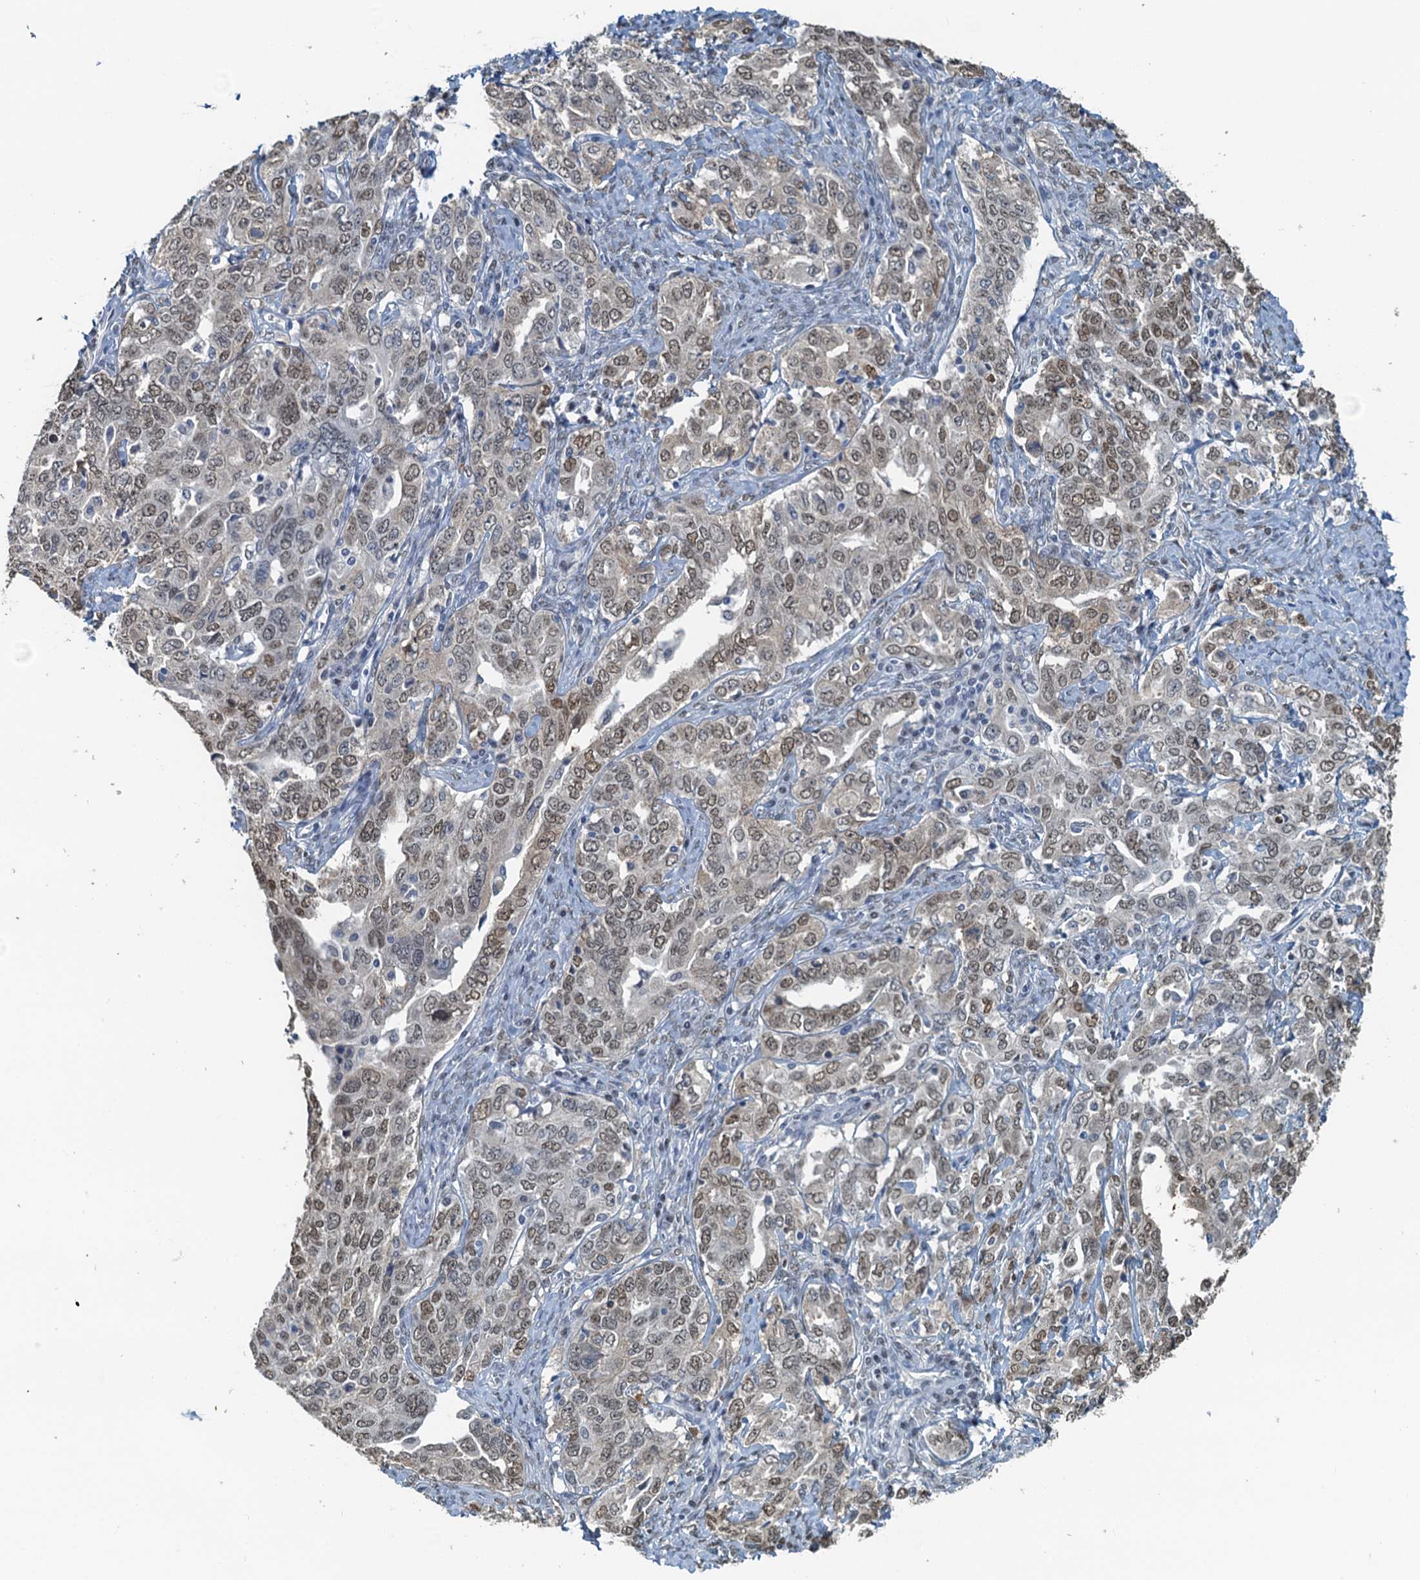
{"staining": {"intensity": "strong", "quantity": "<25%", "location": "nuclear"}, "tissue": "ovarian cancer", "cell_type": "Tumor cells", "image_type": "cancer", "snomed": [{"axis": "morphology", "description": "Carcinoma, endometroid"}, {"axis": "topography", "description": "Ovary"}], "caption": "Ovarian endometroid carcinoma stained with DAB (3,3'-diaminobenzidine) immunohistochemistry (IHC) shows medium levels of strong nuclear expression in about <25% of tumor cells.", "gene": "AHCY", "patient": {"sex": "female", "age": 62}}